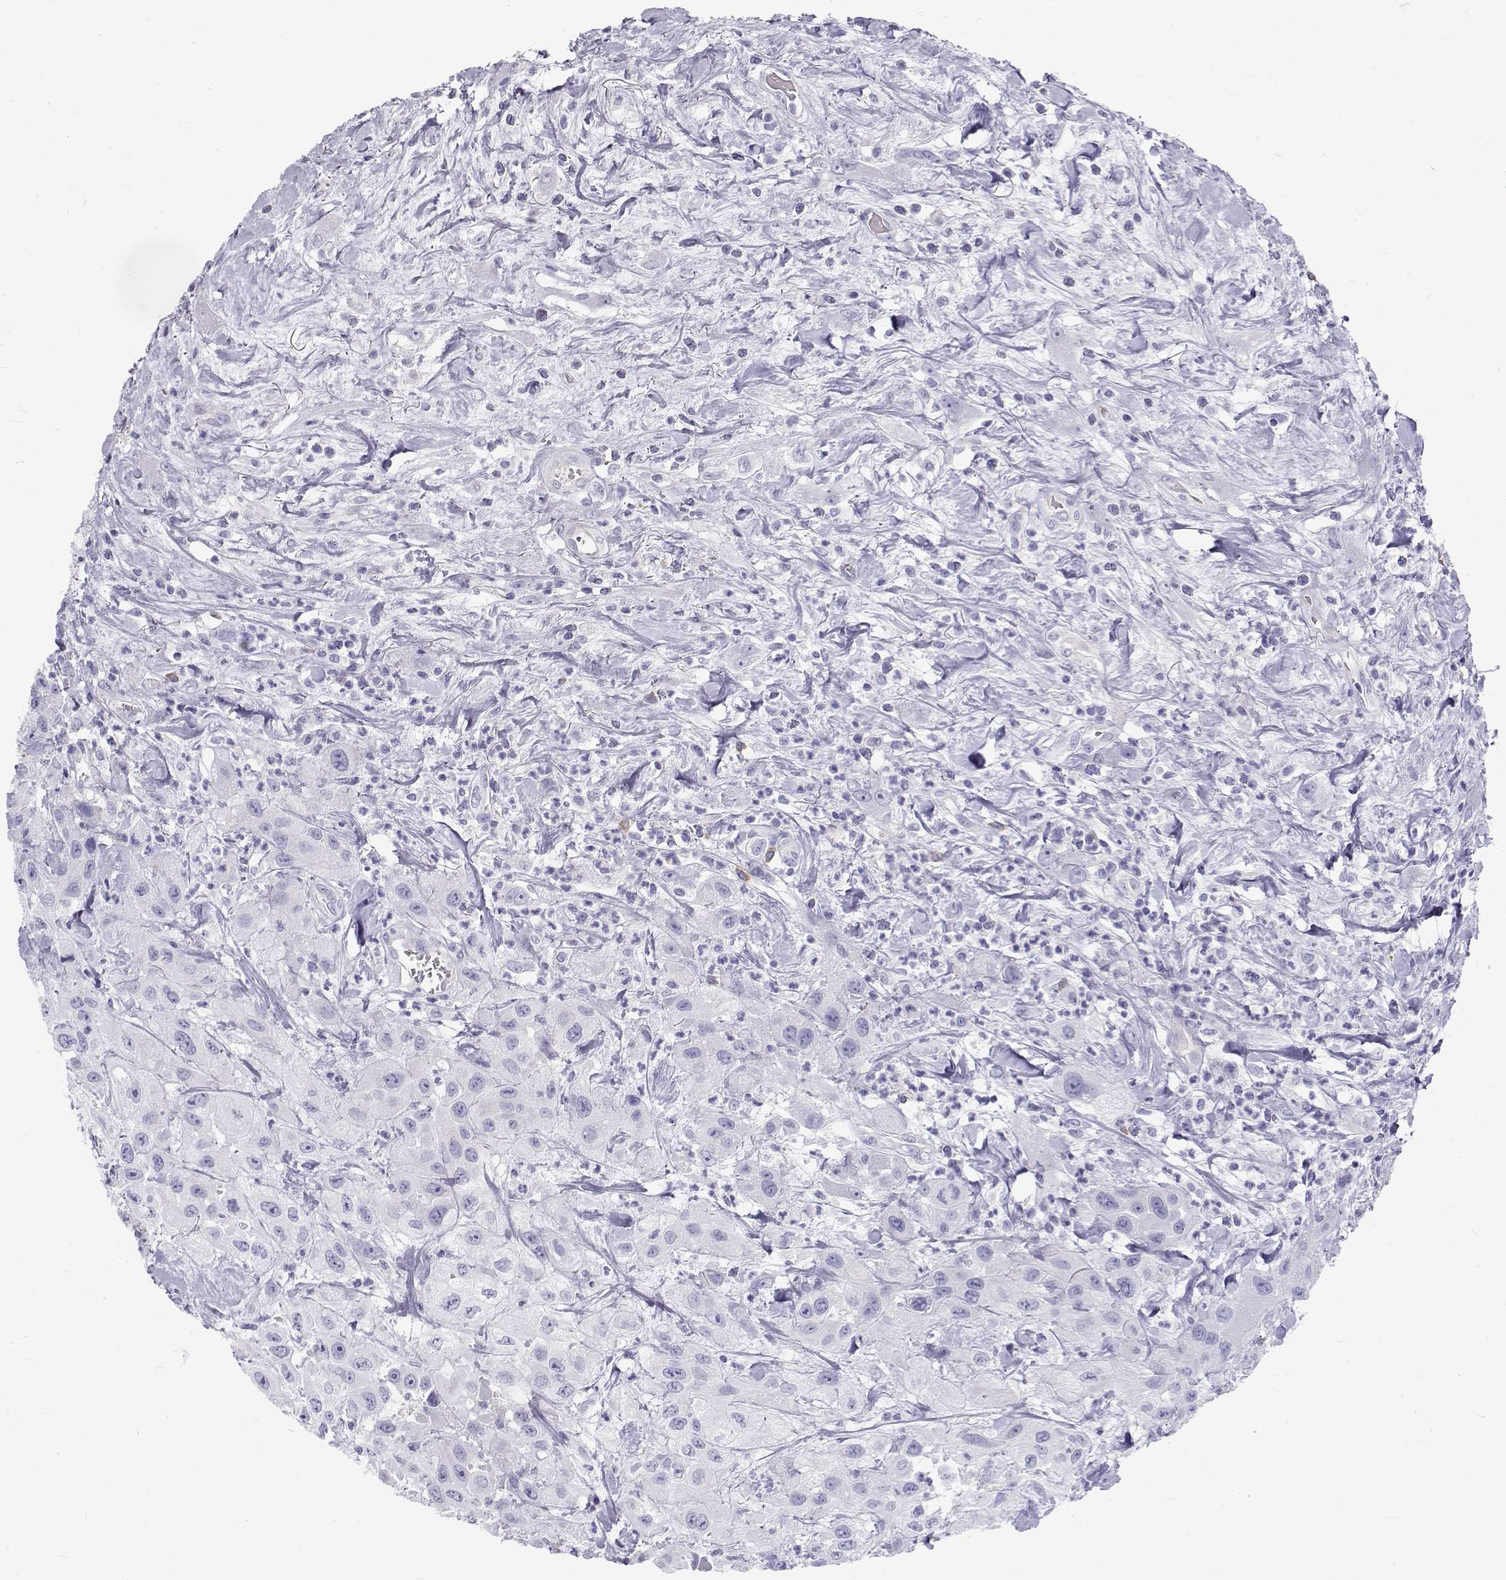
{"staining": {"intensity": "negative", "quantity": "none", "location": "none"}, "tissue": "urothelial cancer", "cell_type": "Tumor cells", "image_type": "cancer", "snomed": [{"axis": "morphology", "description": "Urothelial carcinoma, High grade"}, {"axis": "topography", "description": "Urinary bladder"}], "caption": "There is no significant positivity in tumor cells of urothelial cancer.", "gene": "IGSF1", "patient": {"sex": "male", "age": 79}}